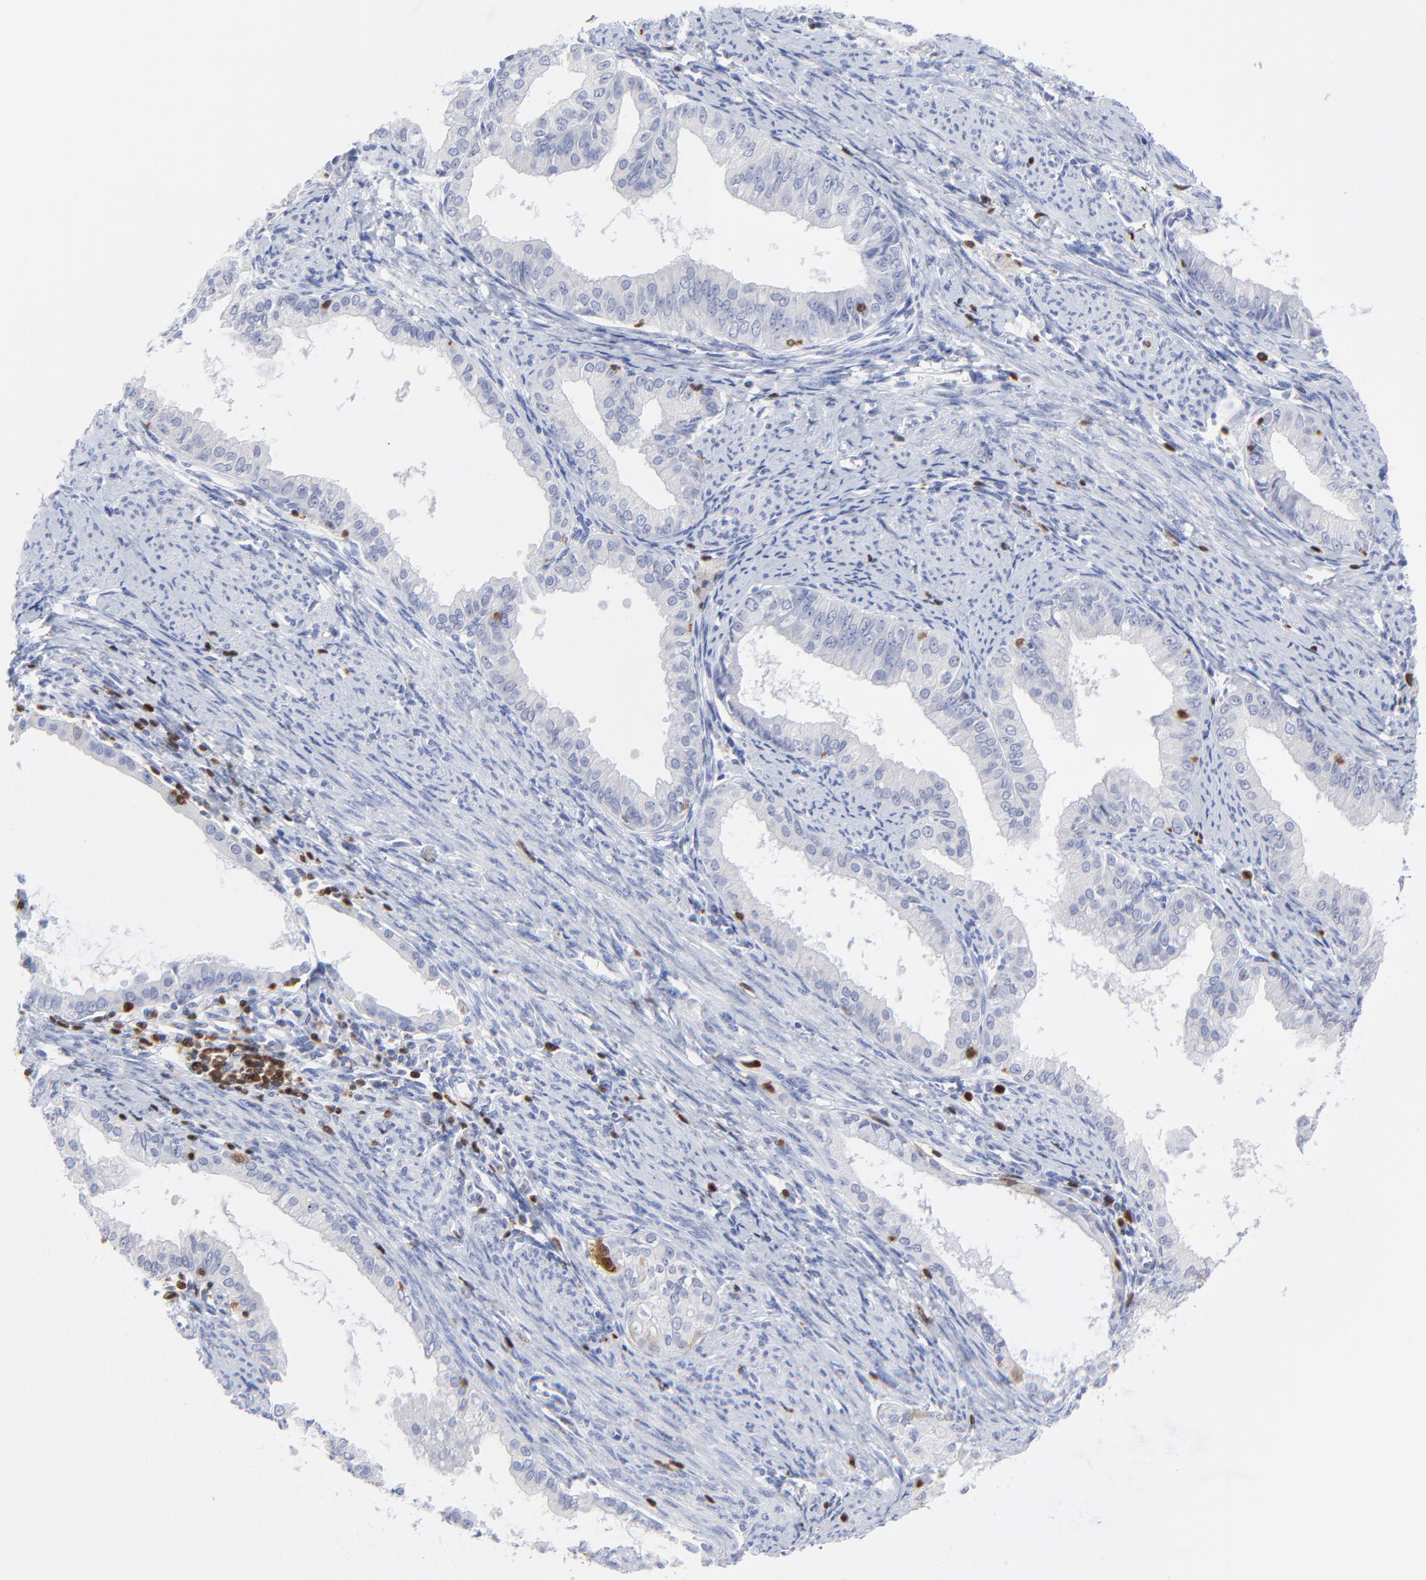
{"staining": {"intensity": "negative", "quantity": "none", "location": "none"}, "tissue": "endometrial cancer", "cell_type": "Tumor cells", "image_type": "cancer", "snomed": [{"axis": "morphology", "description": "Adenocarcinoma, NOS"}, {"axis": "topography", "description": "Endometrium"}], "caption": "This is a image of immunohistochemistry staining of endometrial adenocarcinoma, which shows no staining in tumor cells.", "gene": "ZAP70", "patient": {"sex": "female", "age": 76}}